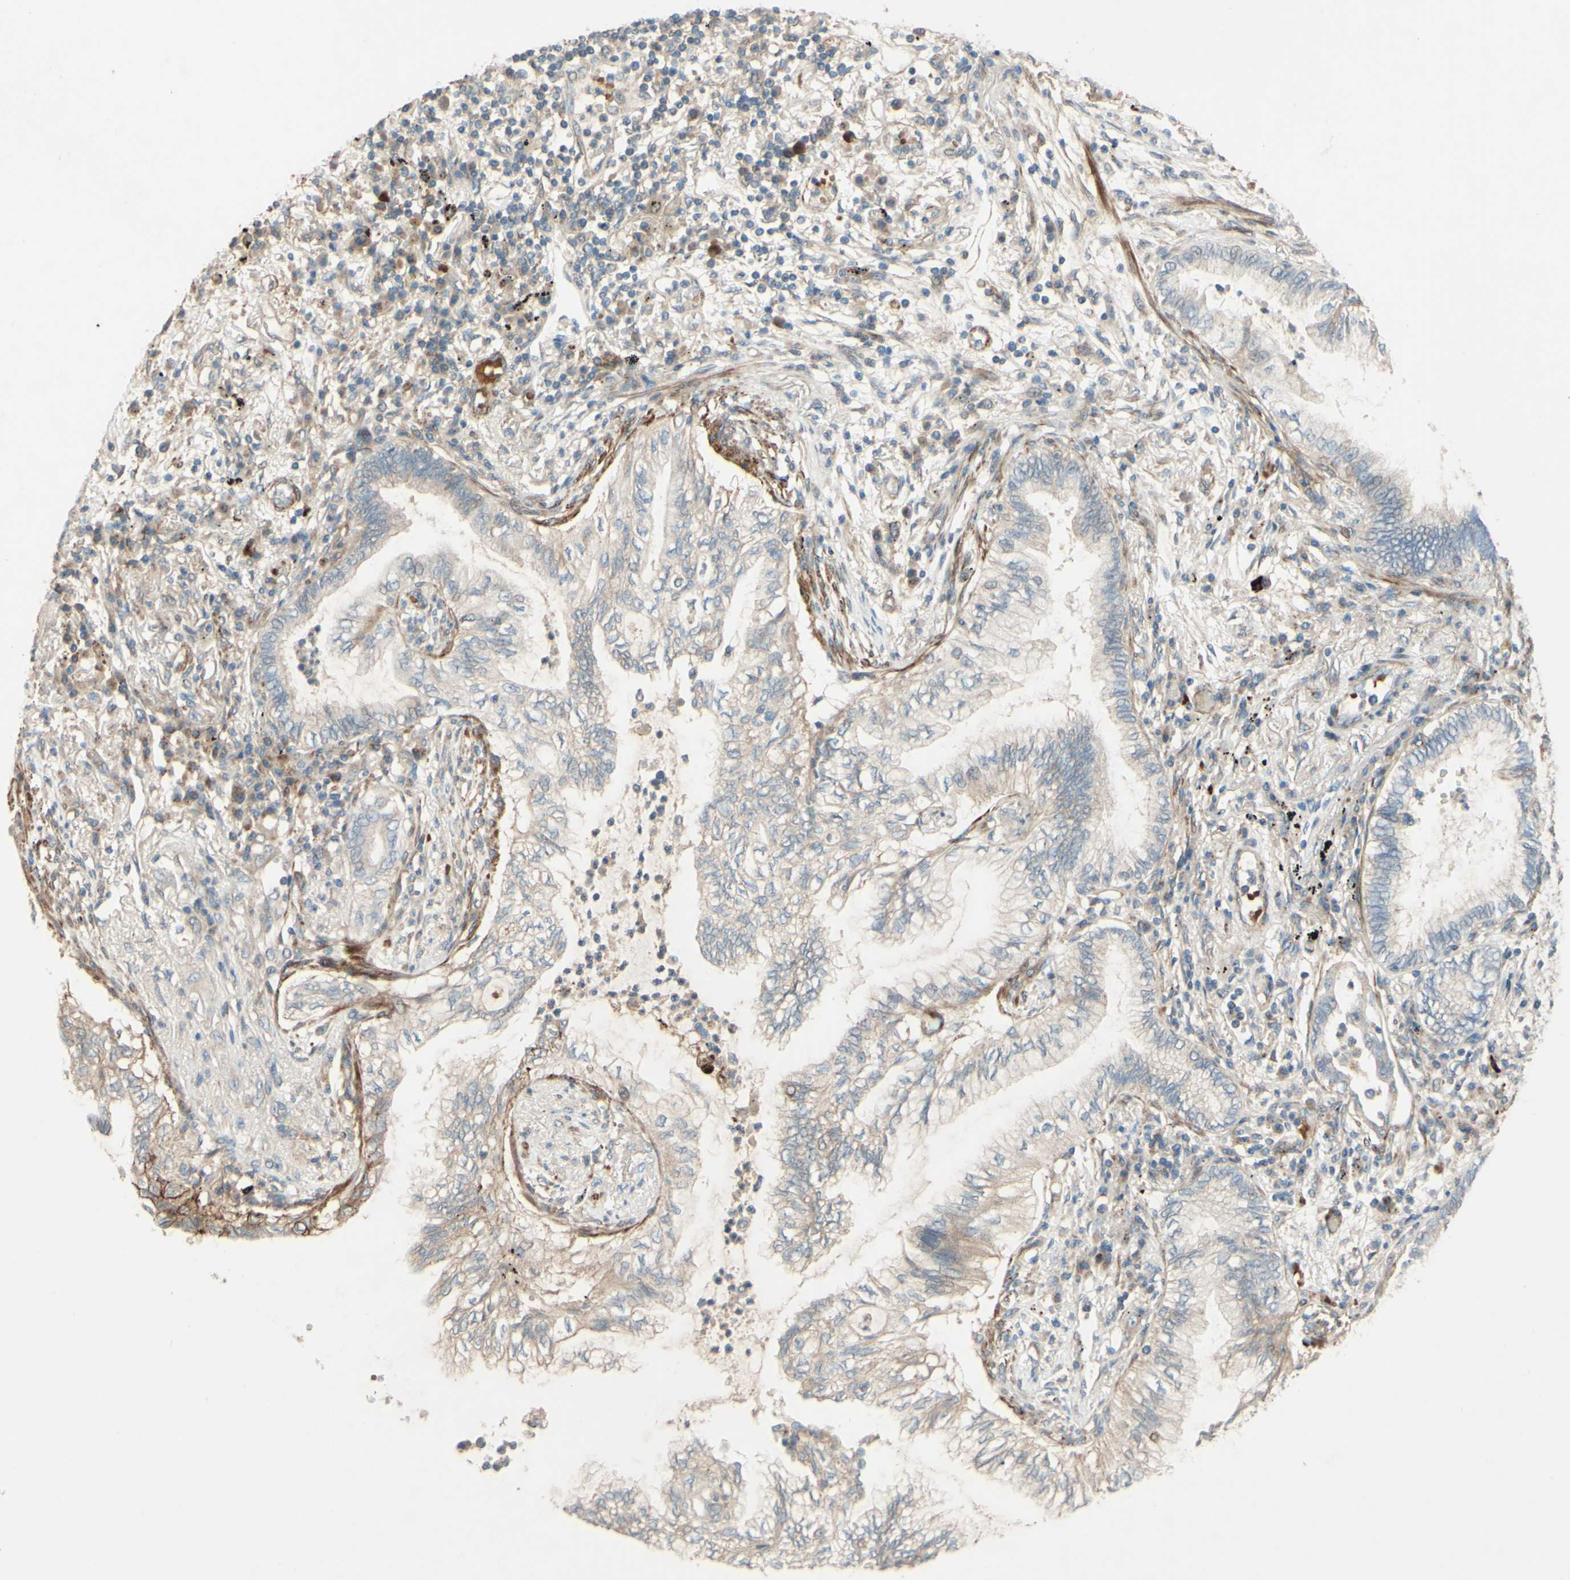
{"staining": {"intensity": "weak", "quantity": ">75%", "location": "cytoplasmic/membranous"}, "tissue": "lung cancer", "cell_type": "Tumor cells", "image_type": "cancer", "snomed": [{"axis": "morphology", "description": "Normal tissue, NOS"}, {"axis": "morphology", "description": "Adenocarcinoma, NOS"}, {"axis": "topography", "description": "Bronchus"}, {"axis": "topography", "description": "Lung"}], "caption": "Immunohistochemistry of adenocarcinoma (lung) shows low levels of weak cytoplasmic/membranous positivity in approximately >75% of tumor cells. (brown staining indicates protein expression, while blue staining denotes nuclei).", "gene": "ADAM17", "patient": {"sex": "female", "age": 70}}